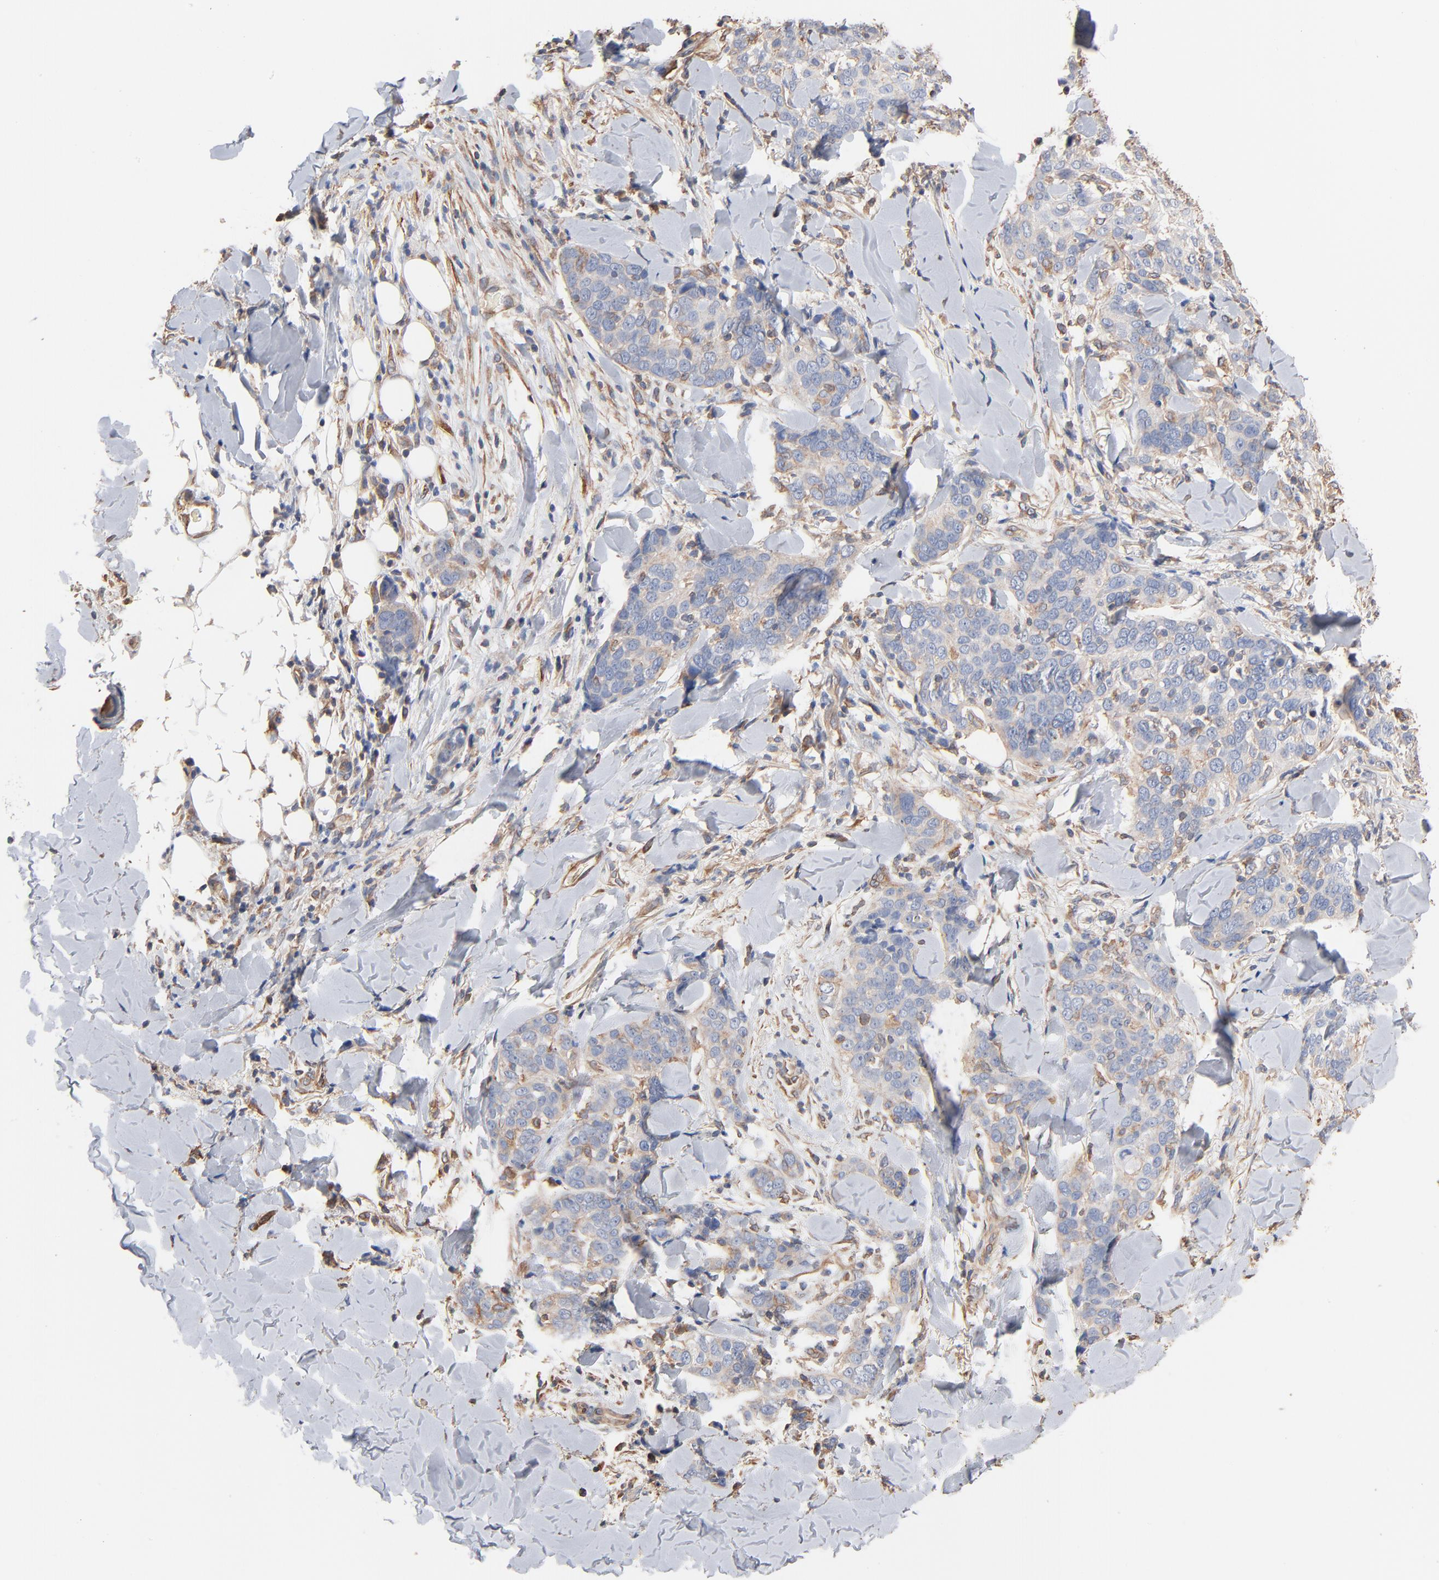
{"staining": {"intensity": "negative", "quantity": "none", "location": "none"}, "tissue": "skin cancer", "cell_type": "Tumor cells", "image_type": "cancer", "snomed": [{"axis": "morphology", "description": "Normal tissue, NOS"}, {"axis": "morphology", "description": "Squamous cell carcinoma, NOS"}, {"axis": "topography", "description": "Skin"}], "caption": "An IHC micrograph of skin cancer (squamous cell carcinoma) is shown. There is no staining in tumor cells of skin cancer (squamous cell carcinoma). (Stains: DAB (3,3'-diaminobenzidine) IHC with hematoxylin counter stain, Microscopy: brightfield microscopy at high magnification).", "gene": "ABCD4", "patient": {"sex": "female", "age": 83}}